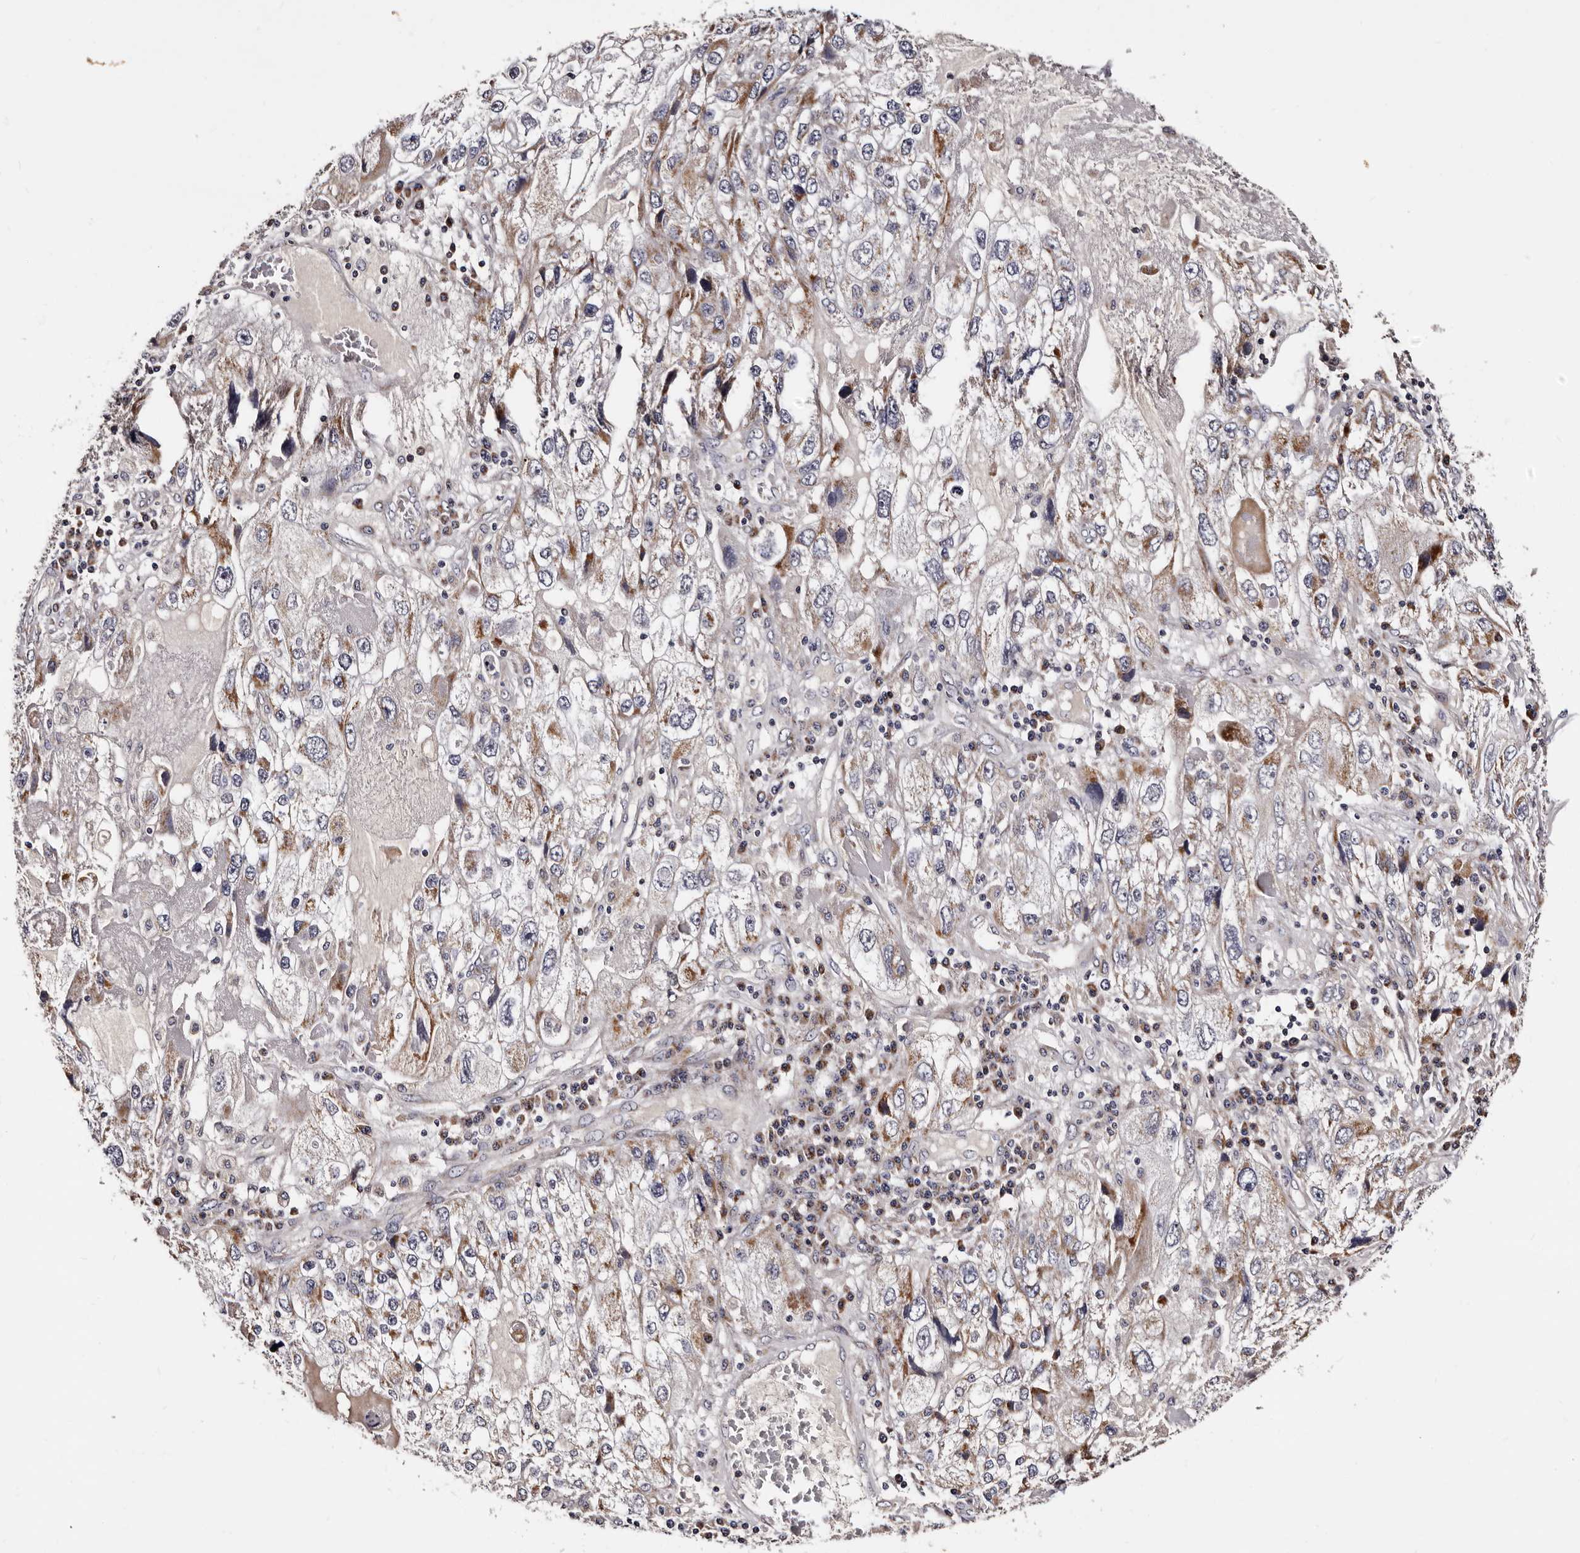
{"staining": {"intensity": "moderate", "quantity": "<25%", "location": "cytoplasmic/membranous"}, "tissue": "endometrial cancer", "cell_type": "Tumor cells", "image_type": "cancer", "snomed": [{"axis": "morphology", "description": "Adenocarcinoma, NOS"}, {"axis": "topography", "description": "Endometrium"}], "caption": "Immunohistochemistry (IHC) (DAB) staining of endometrial adenocarcinoma reveals moderate cytoplasmic/membranous protein staining in approximately <25% of tumor cells.", "gene": "TAF4B", "patient": {"sex": "female", "age": 49}}